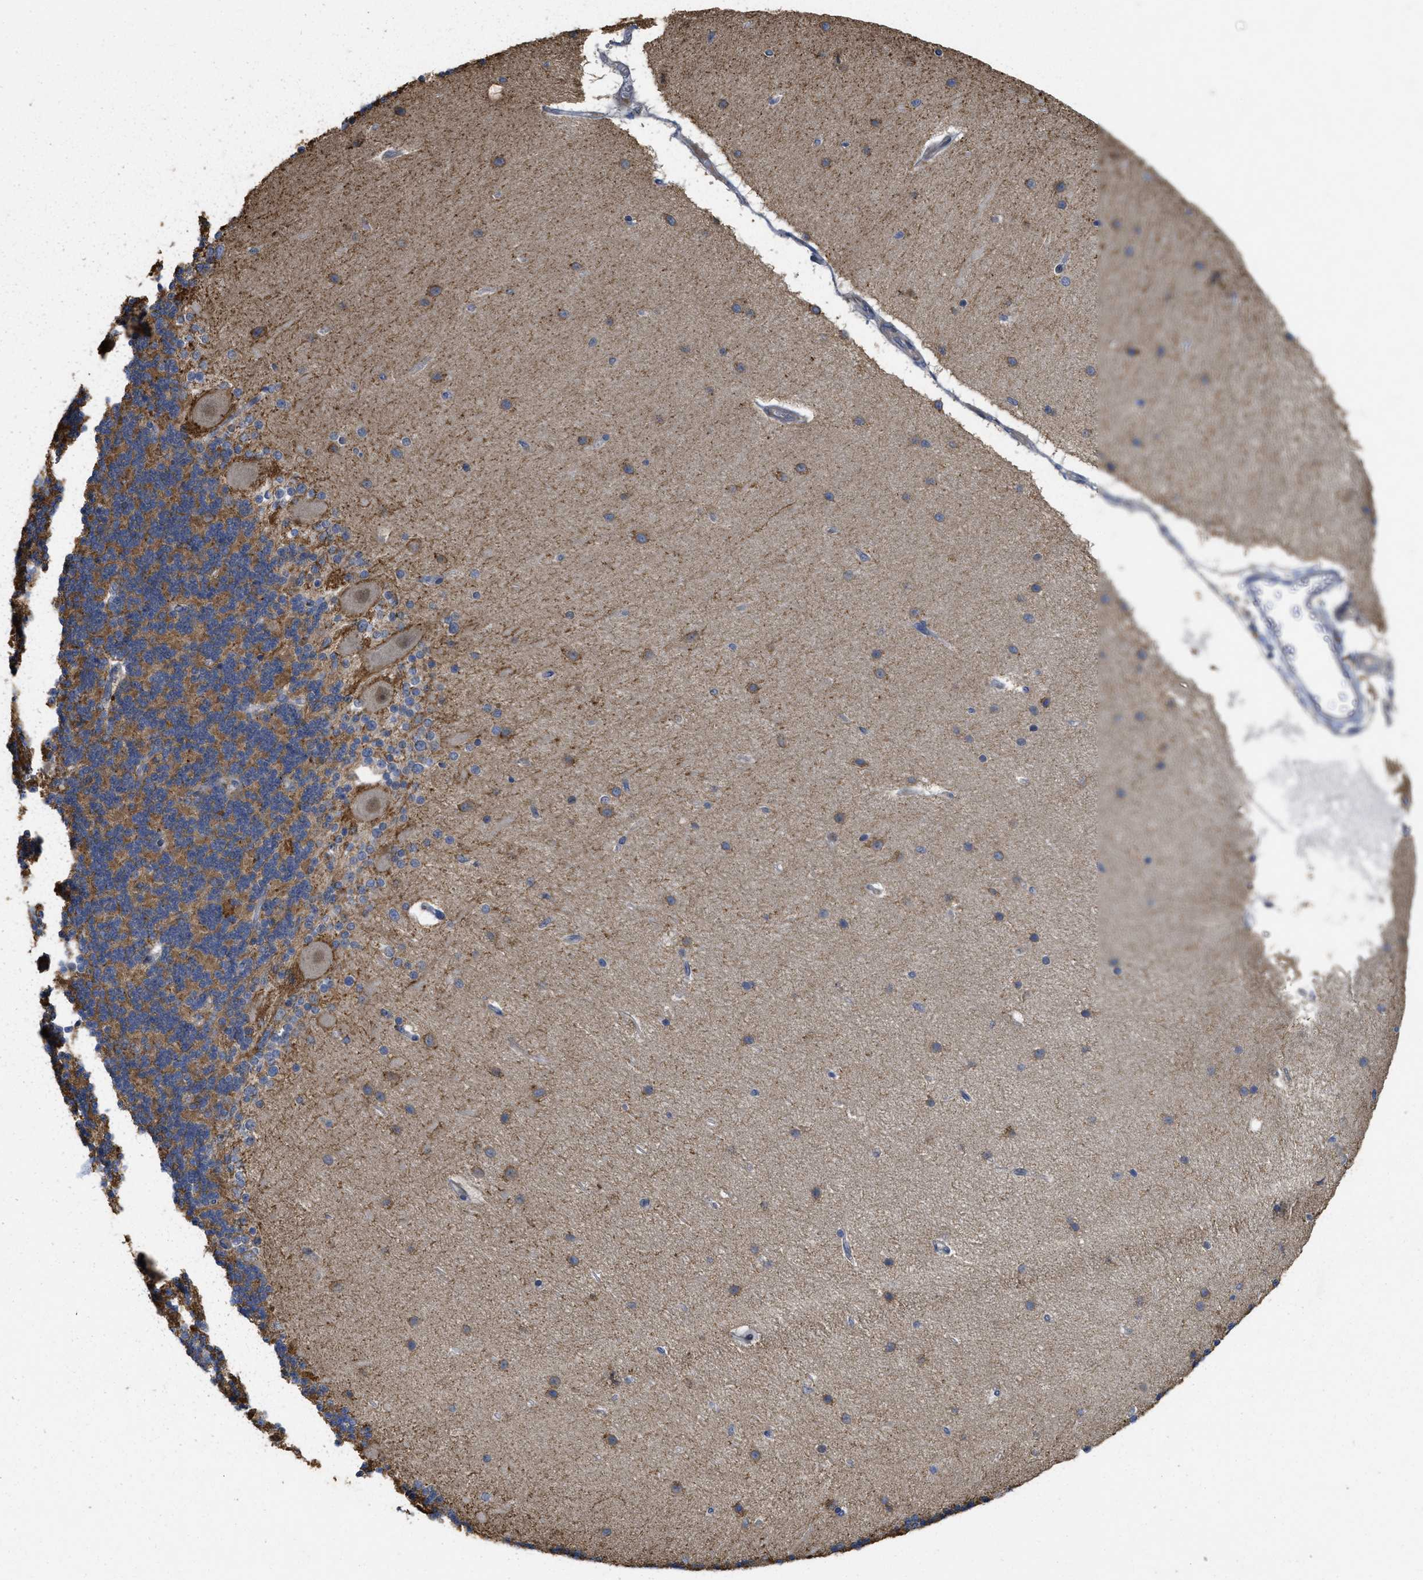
{"staining": {"intensity": "moderate", "quantity": "25%-75%", "location": "cytoplasmic/membranous"}, "tissue": "cerebellum", "cell_type": "Cells in granular layer", "image_type": "normal", "snomed": [{"axis": "morphology", "description": "Normal tissue, NOS"}, {"axis": "topography", "description": "Cerebellum"}], "caption": "Approximately 25%-75% of cells in granular layer in unremarkable cerebellum reveal moderate cytoplasmic/membranous protein expression as visualized by brown immunohistochemical staining.", "gene": "CDPF1", "patient": {"sex": "female", "age": 54}}